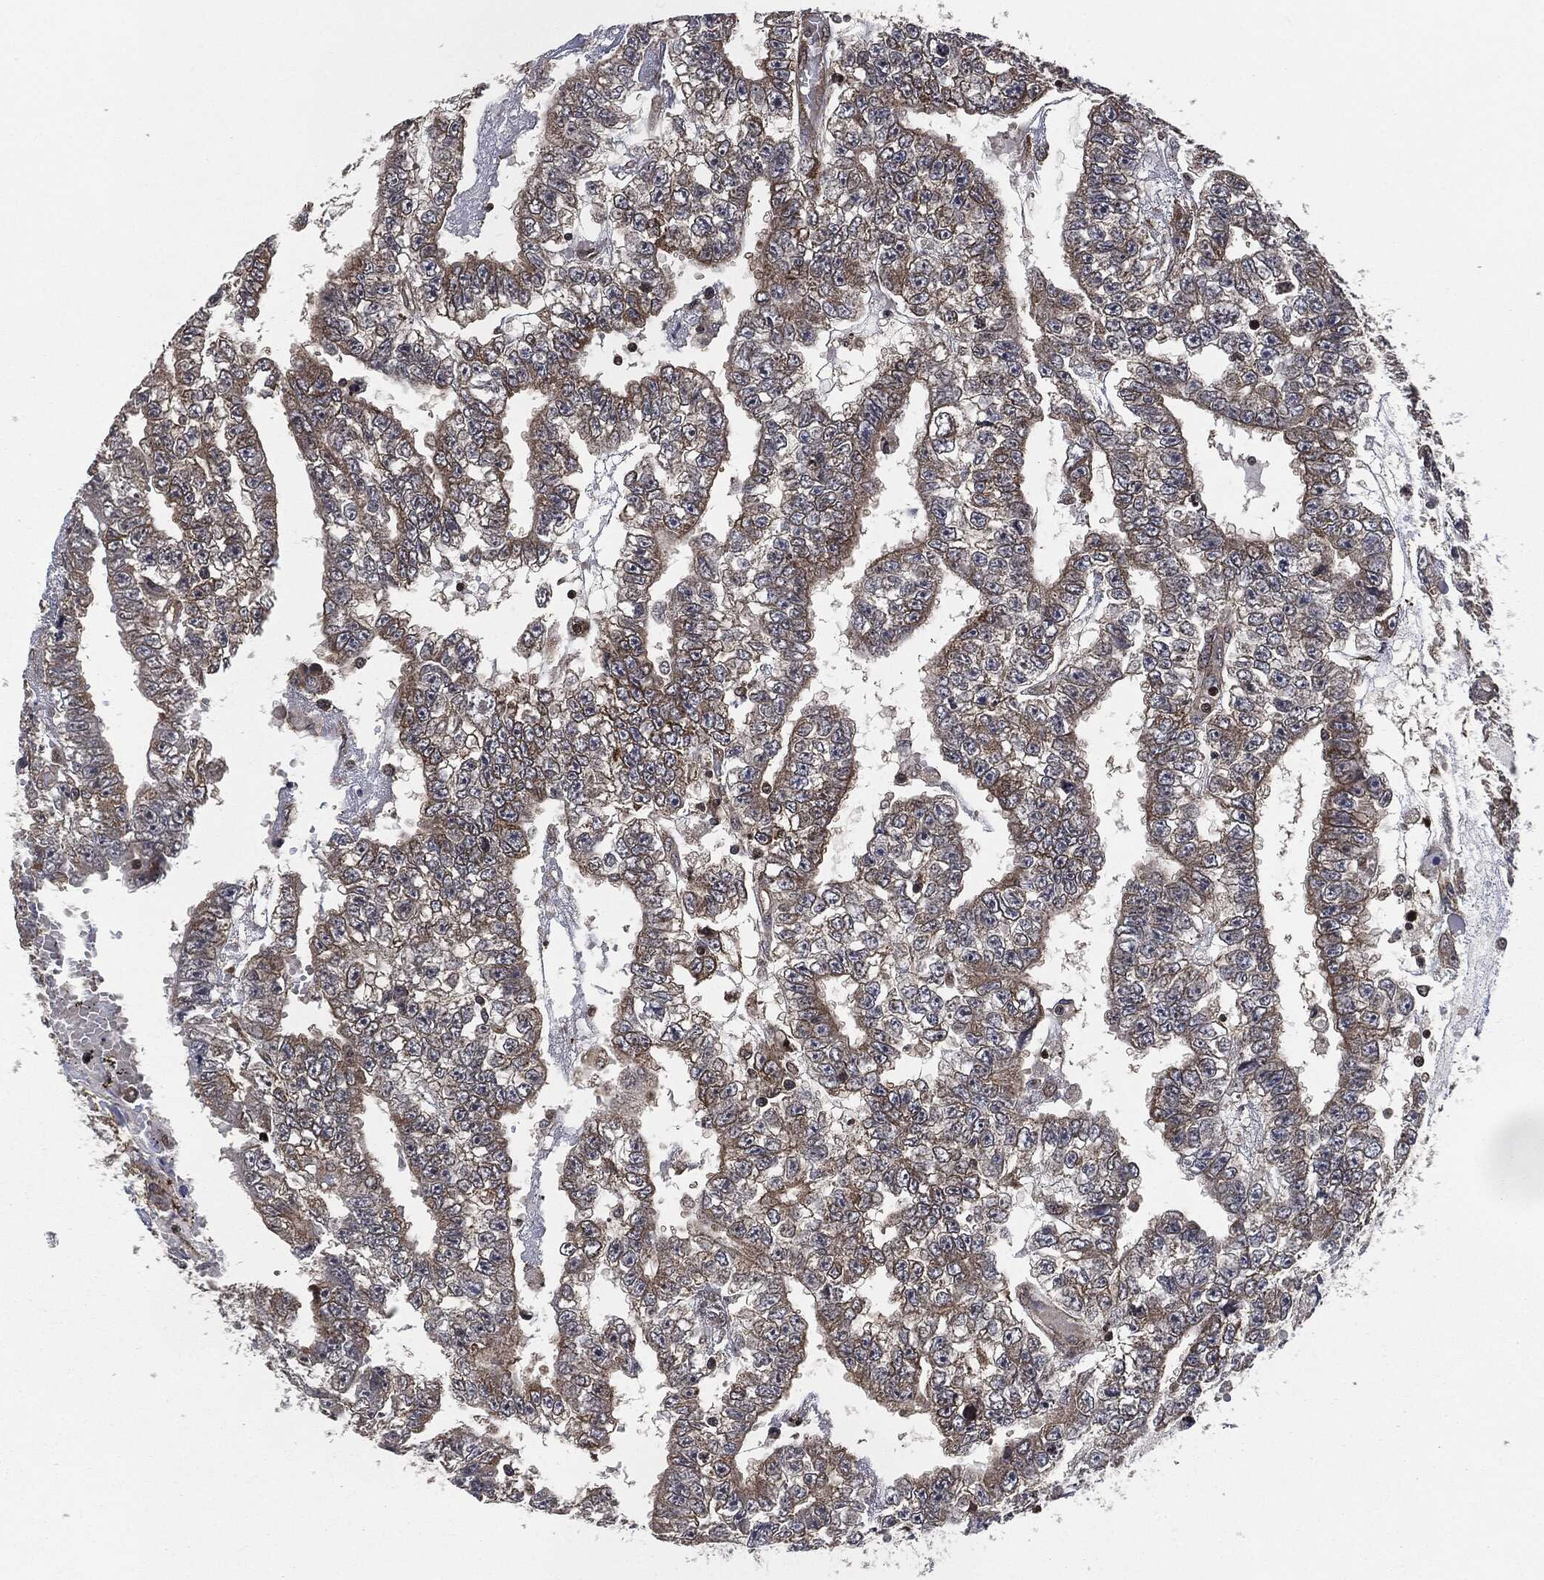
{"staining": {"intensity": "moderate", "quantity": "<25%", "location": "cytoplasmic/membranous"}, "tissue": "testis cancer", "cell_type": "Tumor cells", "image_type": "cancer", "snomed": [{"axis": "morphology", "description": "Carcinoma, Embryonal, NOS"}, {"axis": "topography", "description": "Testis"}], "caption": "Human testis cancer (embryonal carcinoma) stained with a brown dye reveals moderate cytoplasmic/membranous positive staining in approximately <25% of tumor cells.", "gene": "HRAS", "patient": {"sex": "male", "age": 25}}